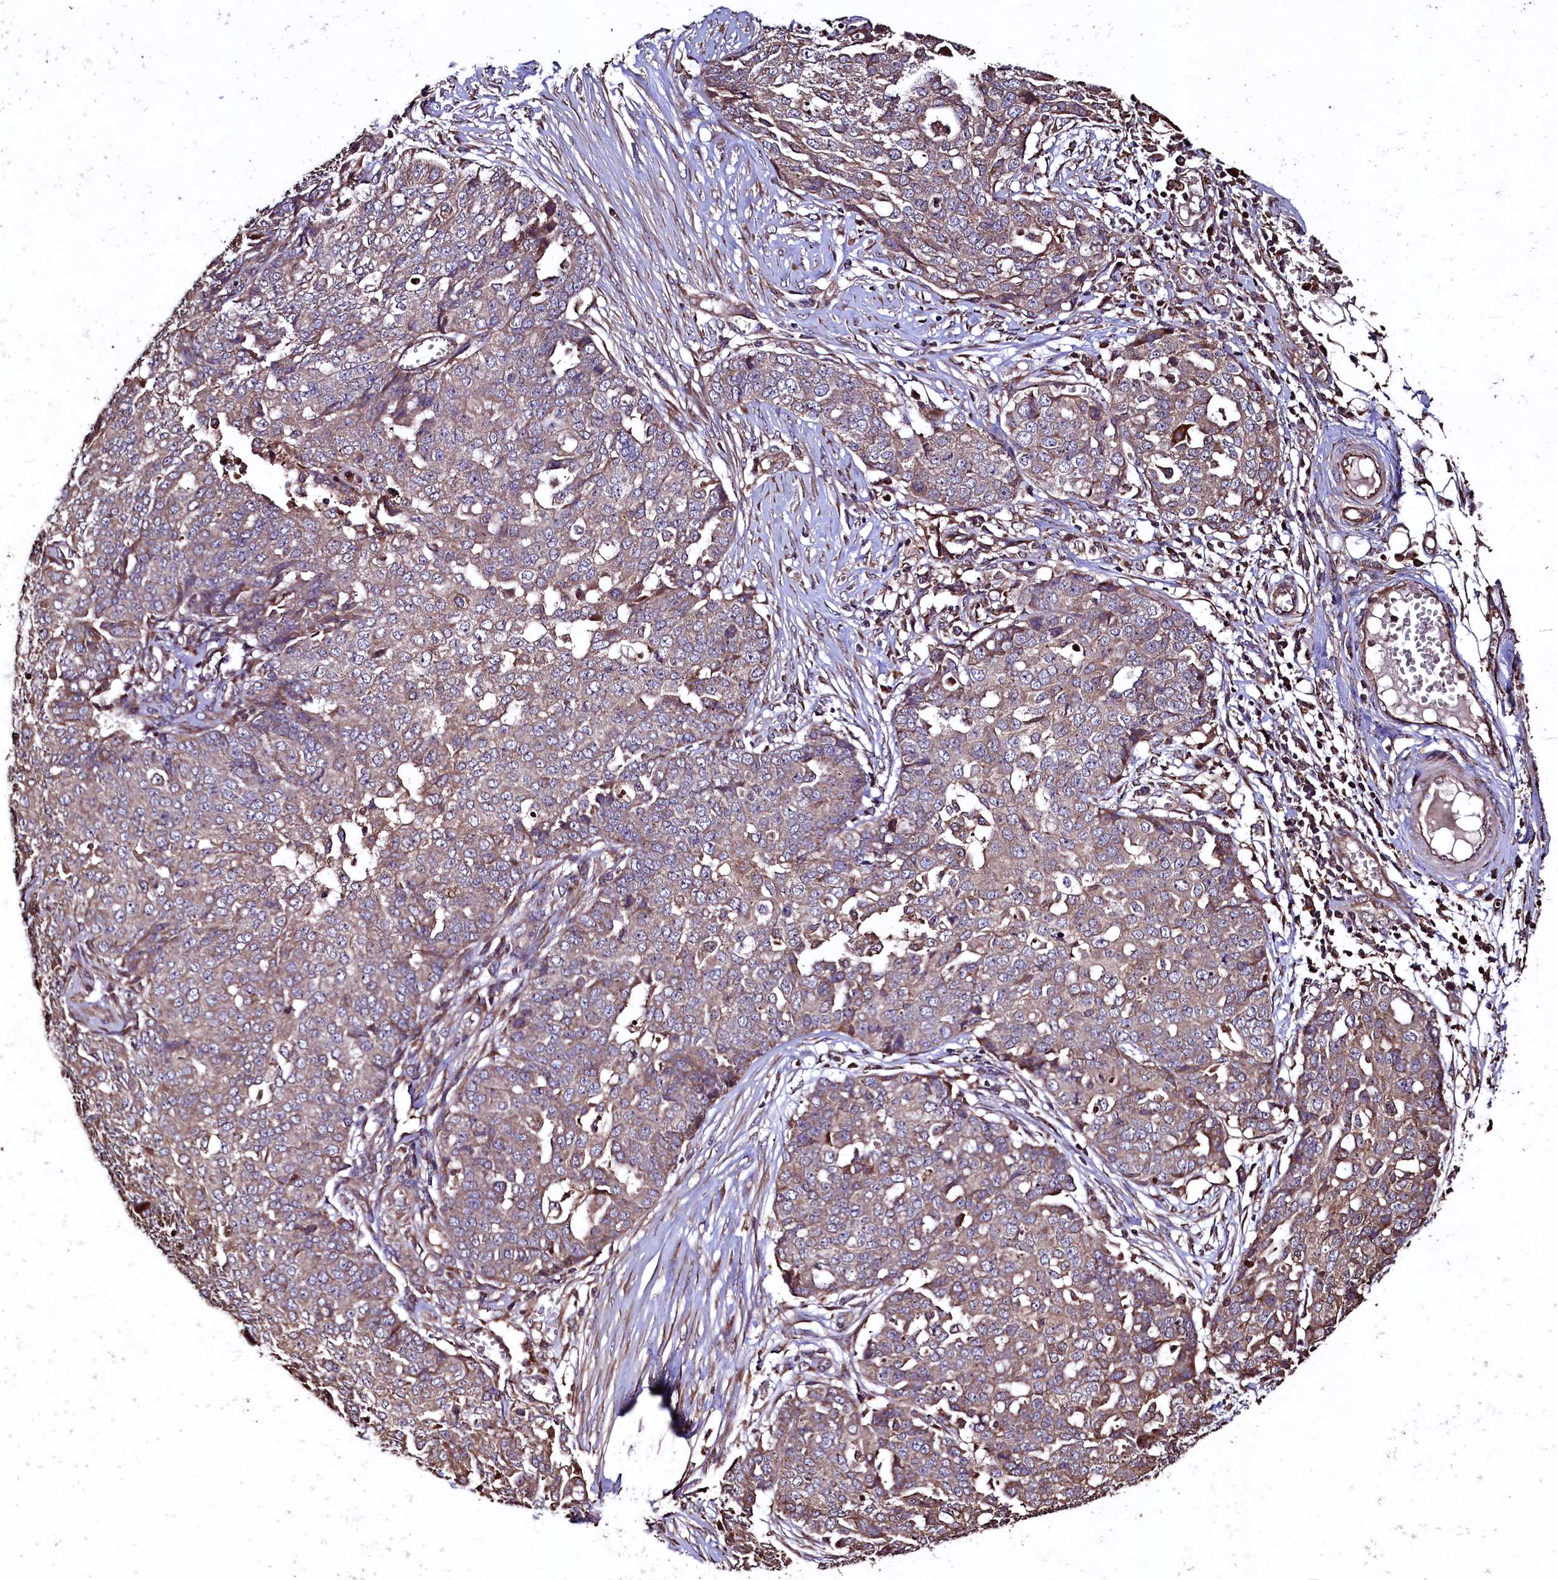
{"staining": {"intensity": "weak", "quantity": "25%-75%", "location": "cytoplasmic/membranous"}, "tissue": "ovarian cancer", "cell_type": "Tumor cells", "image_type": "cancer", "snomed": [{"axis": "morphology", "description": "Cystadenocarcinoma, serous, NOS"}, {"axis": "topography", "description": "Soft tissue"}, {"axis": "topography", "description": "Ovary"}], "caption": "Immunohistochemistry (IHC) photomicrograph of human serous cystadenocarcinoma (ovarian) stained for a protein (brown), which displays low levels of weak cytoplasmic/membranous positivity in approximately 25%-75% of tumor cells.", "gene": "TMEM98", "patient": {"sex": "female", "age": 57}}